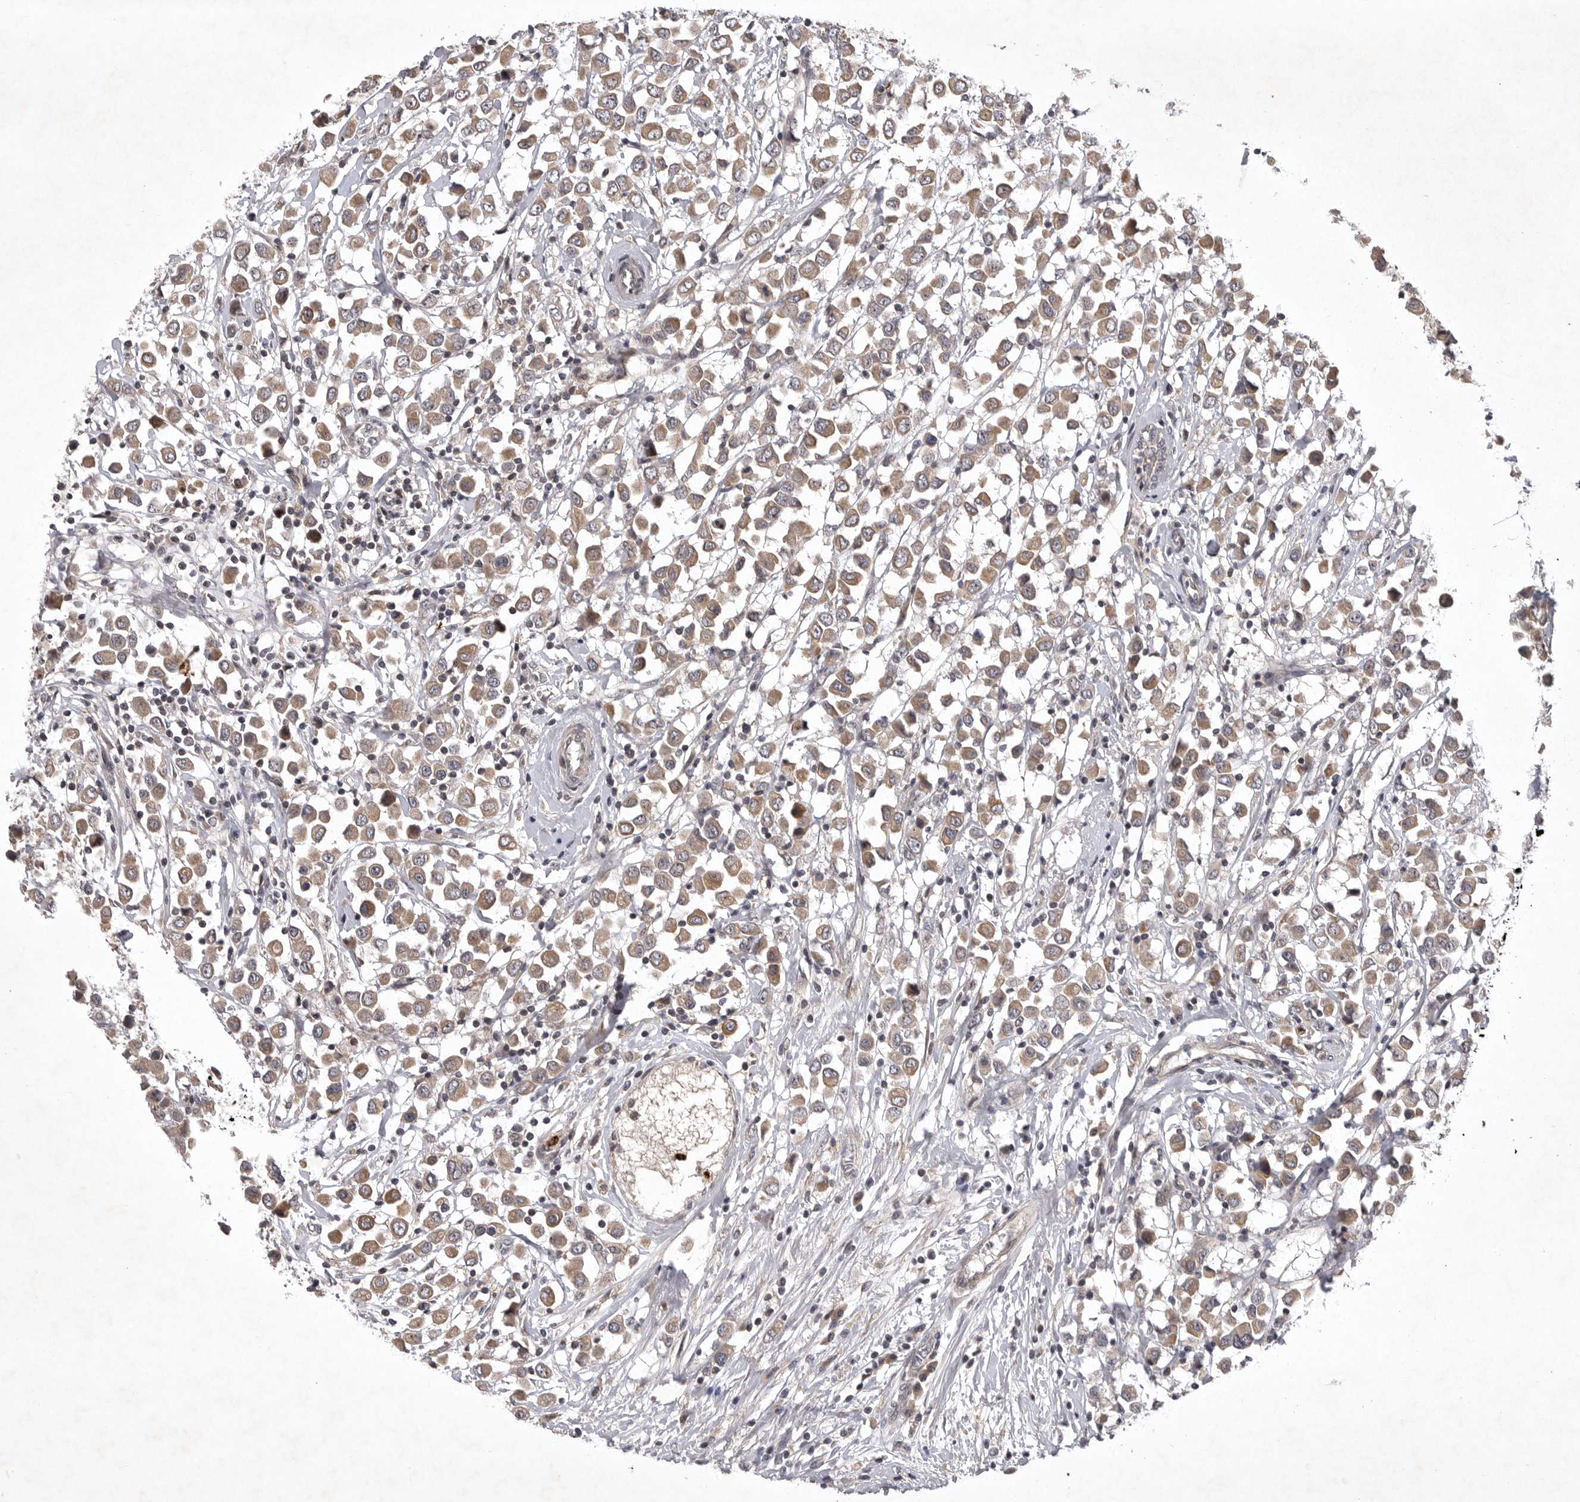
{"staining": {"intensity": "moderate", "quantity": ">75%", "location": "cytoplasmic/membranous"}, "tissue": "breast cancer", "cell_type": "Tumor cells", "image_type": "cancer", "snomed": [{"axis": "morphology", "description": "Duct carcinoma"}, {"axis": "topography", "description": "Breast"}], "caption": "Tumor cells demonstrate moderate cytoplasmic/membranous staining in approximately >75% of cells in breast cancer (intraductal carcinoma). The staining is performed using DAB brown chromogen to label protein expression. The nuclei are counter-stained blue using hematoxylin.", "gene": "UBE3D", "patient": {"sex": "female", "age": 61}}